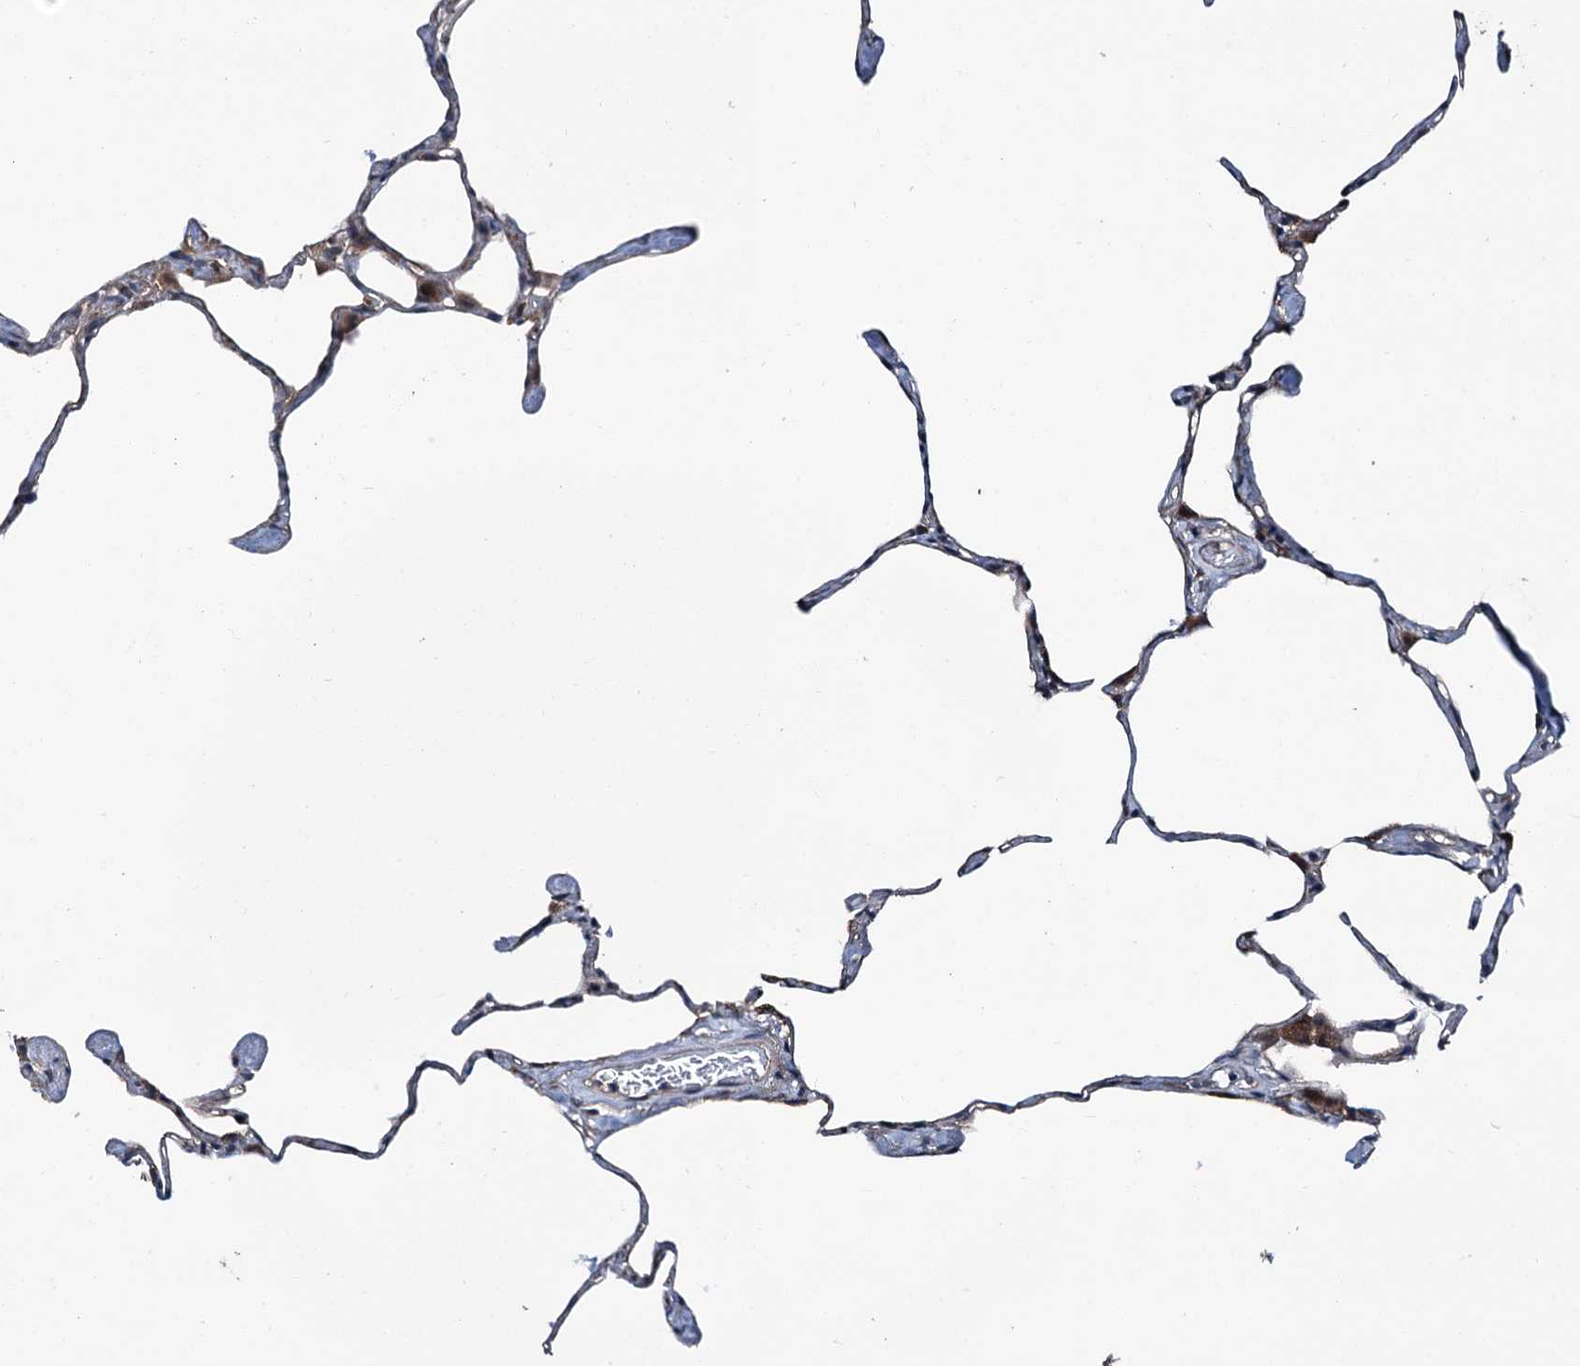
{"staining": {"intensity": "negative", "quantity": "none", "location": "none"}, "tissue": "lung", "cell_type": "Alveolar cells", "image_type": "normal", "snomed": [{"axis": "morphology", "description": "Normal tissue, NOS"}, {"axis": "topography", "description": "Lung"}], "caption": "Immunohistochemical staining of normal lung demonstrates no significant positivity in alveolar cells.", "gene": "PSMD13", "patient": {"sex": "male", "age": 65}}